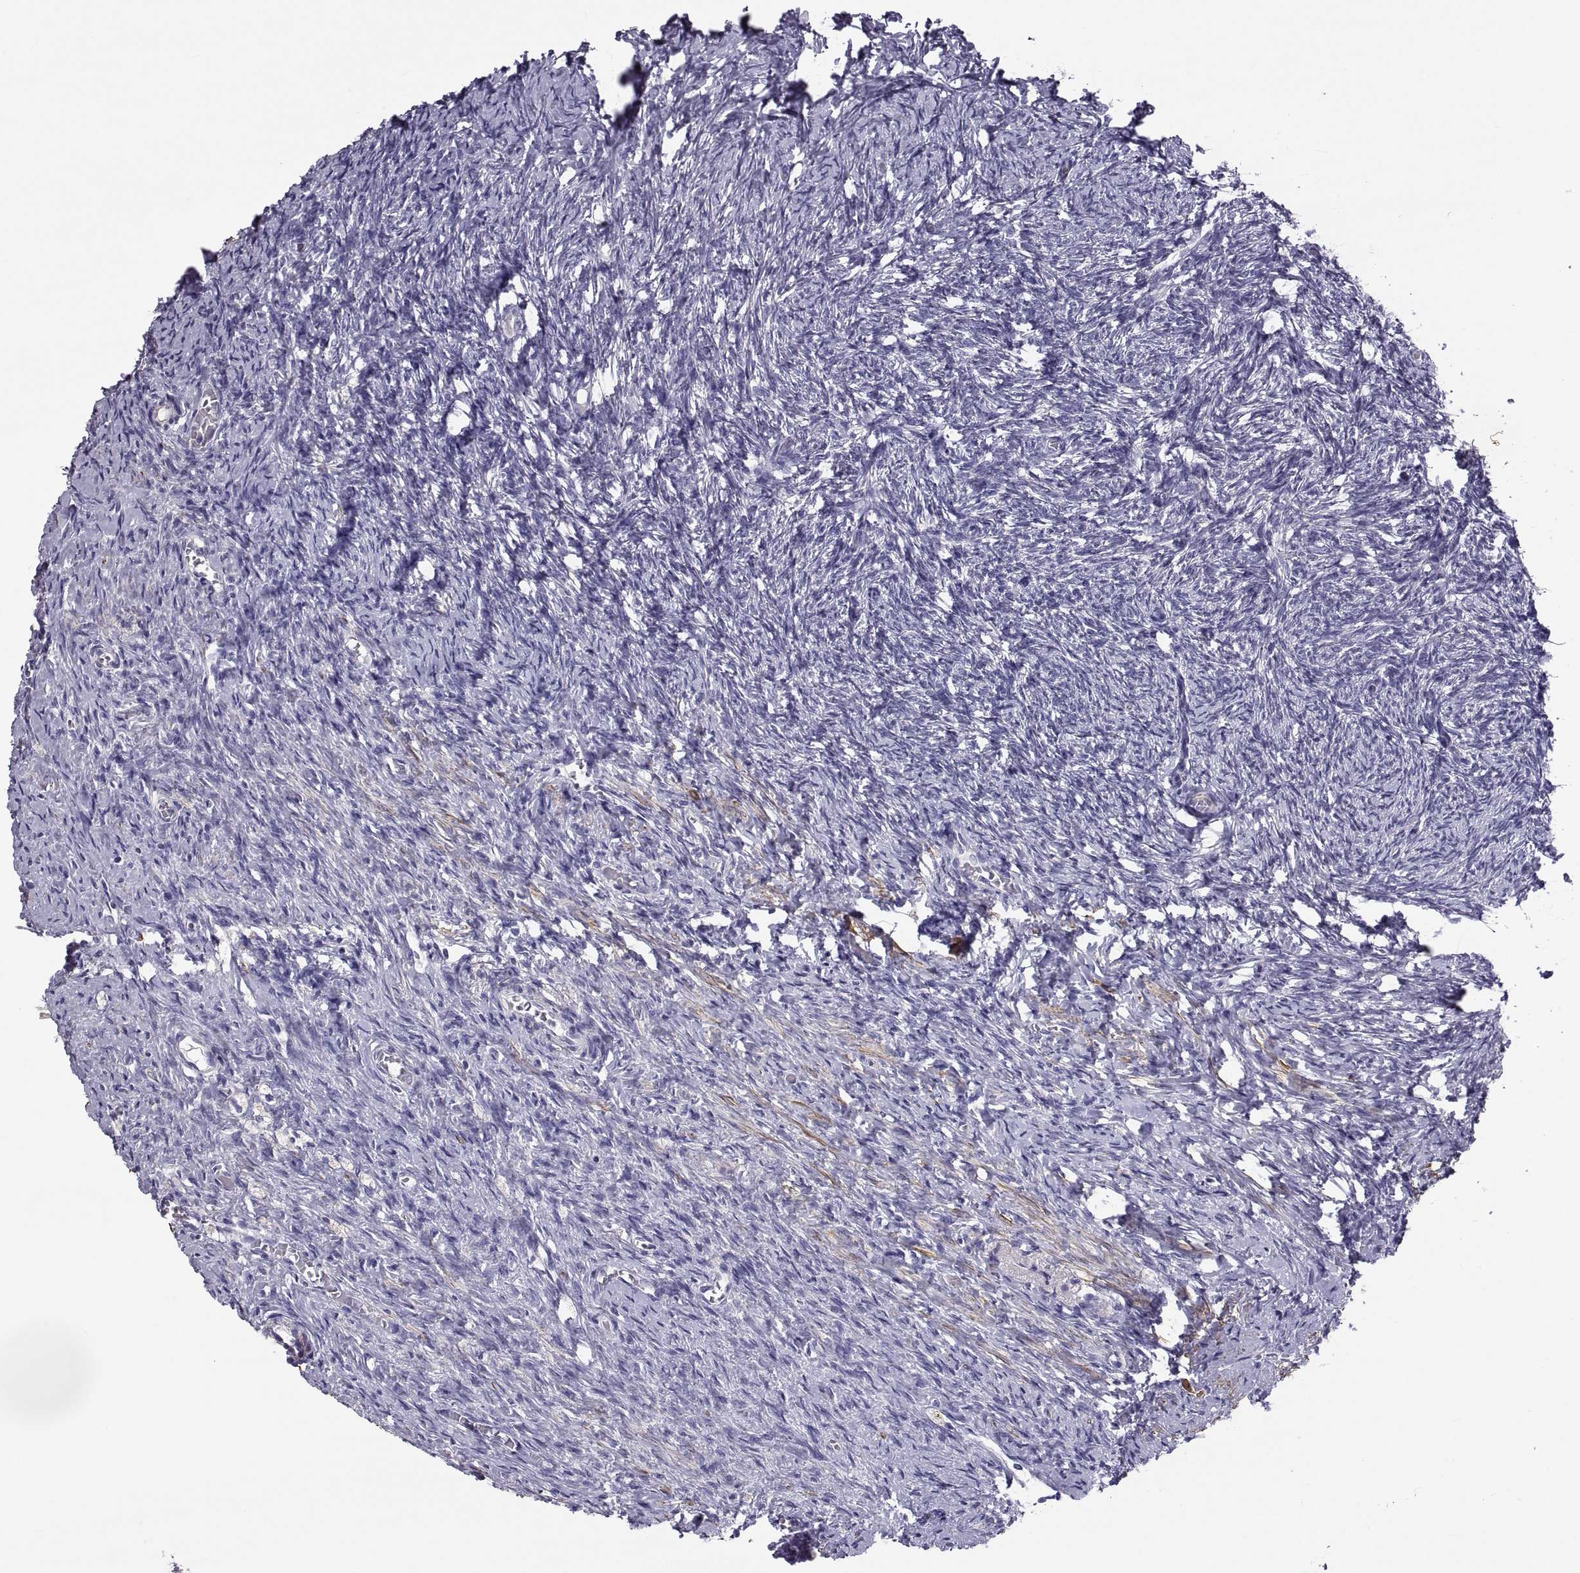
{"staining": {"intensity": "negative", "quantity": "none", "location": "none"}, "tissue": "ovary", "cell_type": "Ovarian stroma cells", "image_type": "normal", "snomed": [{"axis": "morphology", "description": "Normal tissue, NOS"}, {"axis": "topography", "description": "Ovary"}], "caption": "Protein analysis of normal ovary shows no significant positivity in ovarian stroma cells. (DAB (3,3'-diaminobenzidine) immunohistochemistry with hematoxylin counter stain).", "gene": "IGSF1", "patient": {"sex": "female", "age": 39}}